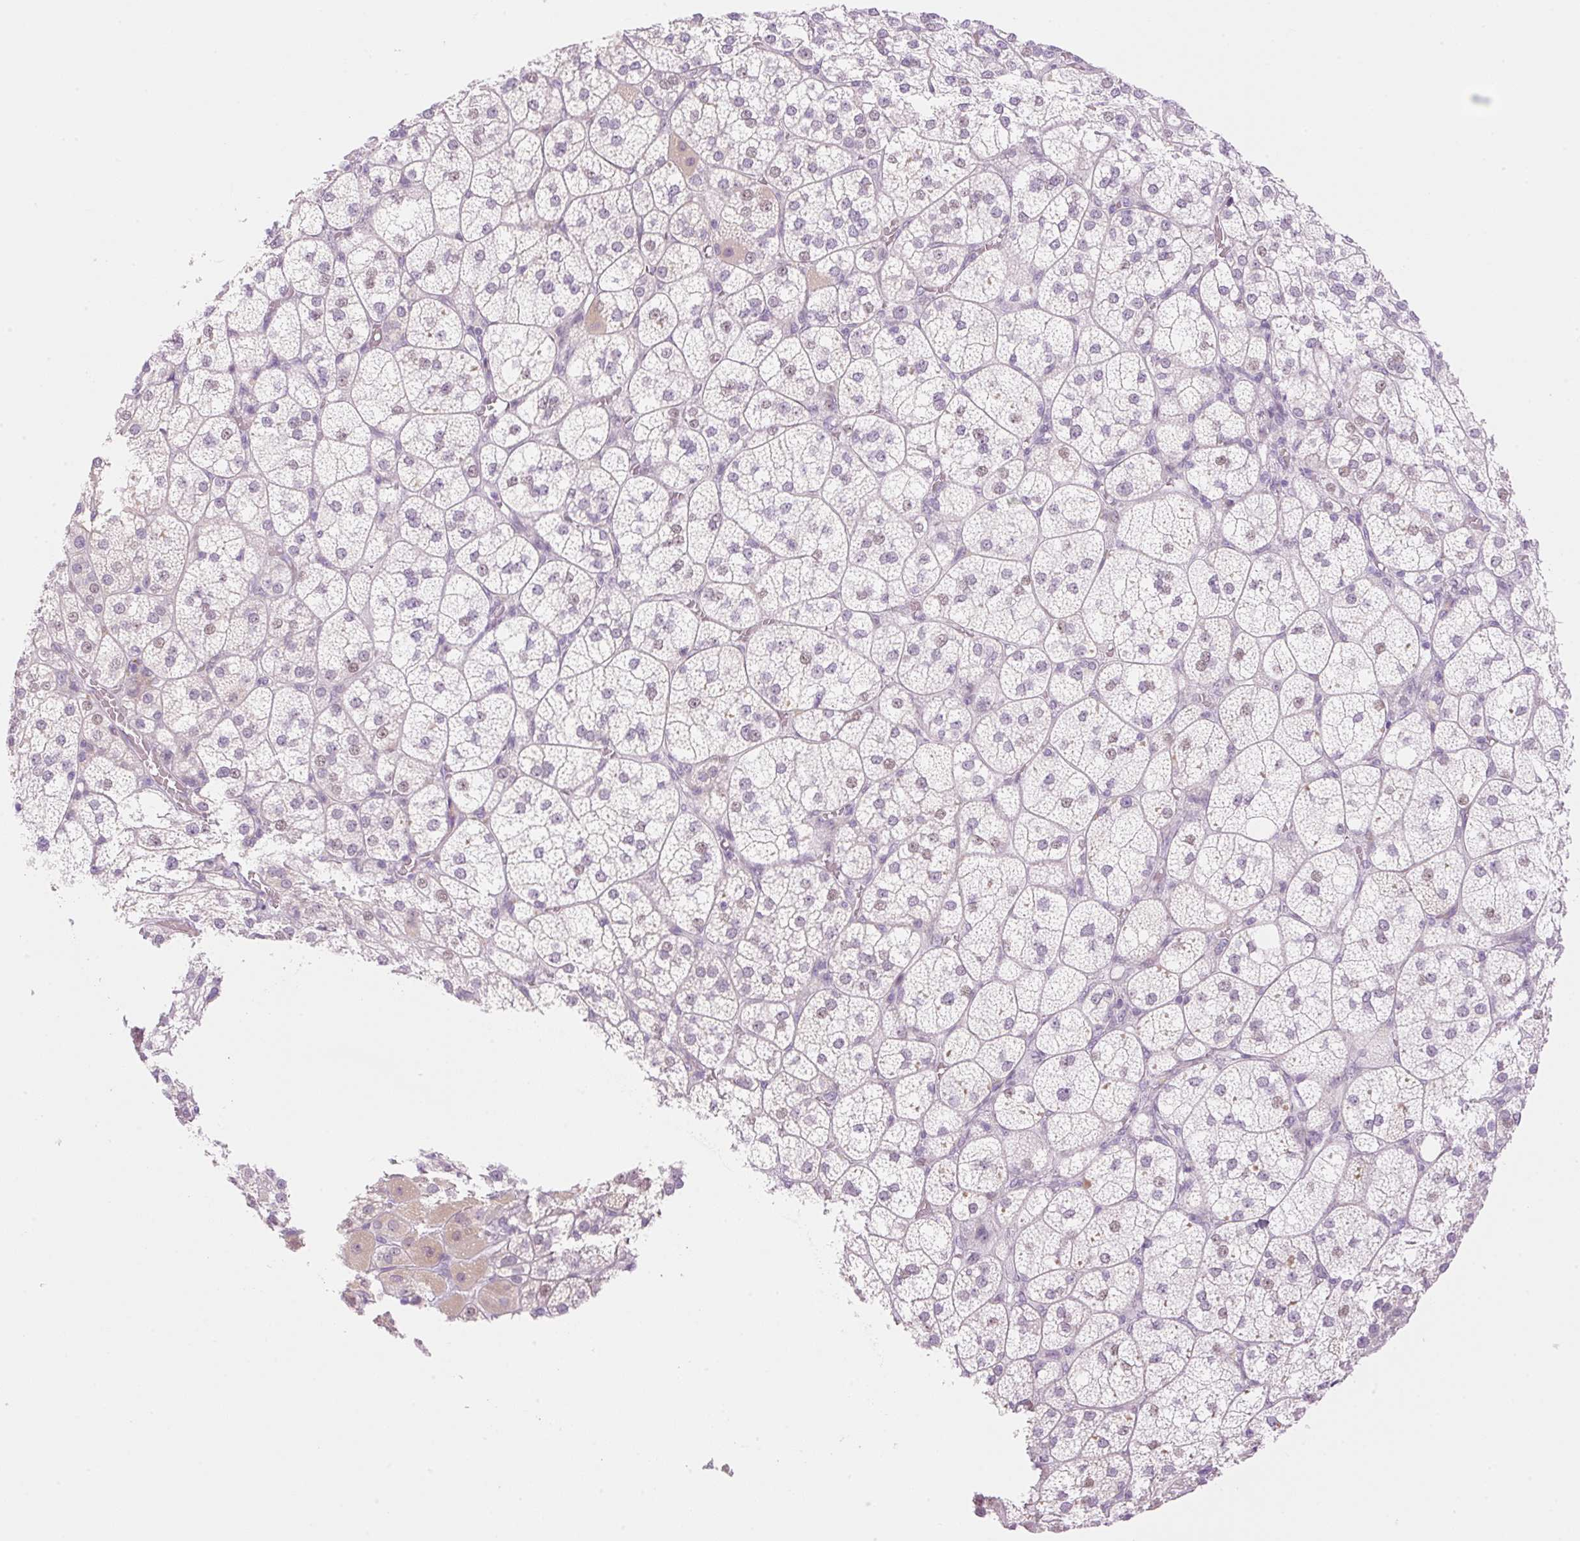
{"staining": {"intensity": "moderate", "quantity": "25%-75%", "location": "nuclear"}, "tissue": "adrenal gland", "cell_type": "Glandular cells", "image_type": "normal", "snomed": [{"axis": "morphology", "description": "Normal tissue, NOS"}, {"axis": "topography", "description": "Adrenal gland"}], "caption": "Immunohistochemistry (IHC) of normal human adrenal gland demonstrates medium levels of moderate nuclear expression in approximately 25%-75% of glandular cells. (IHC, brightfield microscopy, high magnification).", "gene": "SPRYD4", "patient": {"sex": "female", "age": 60}}